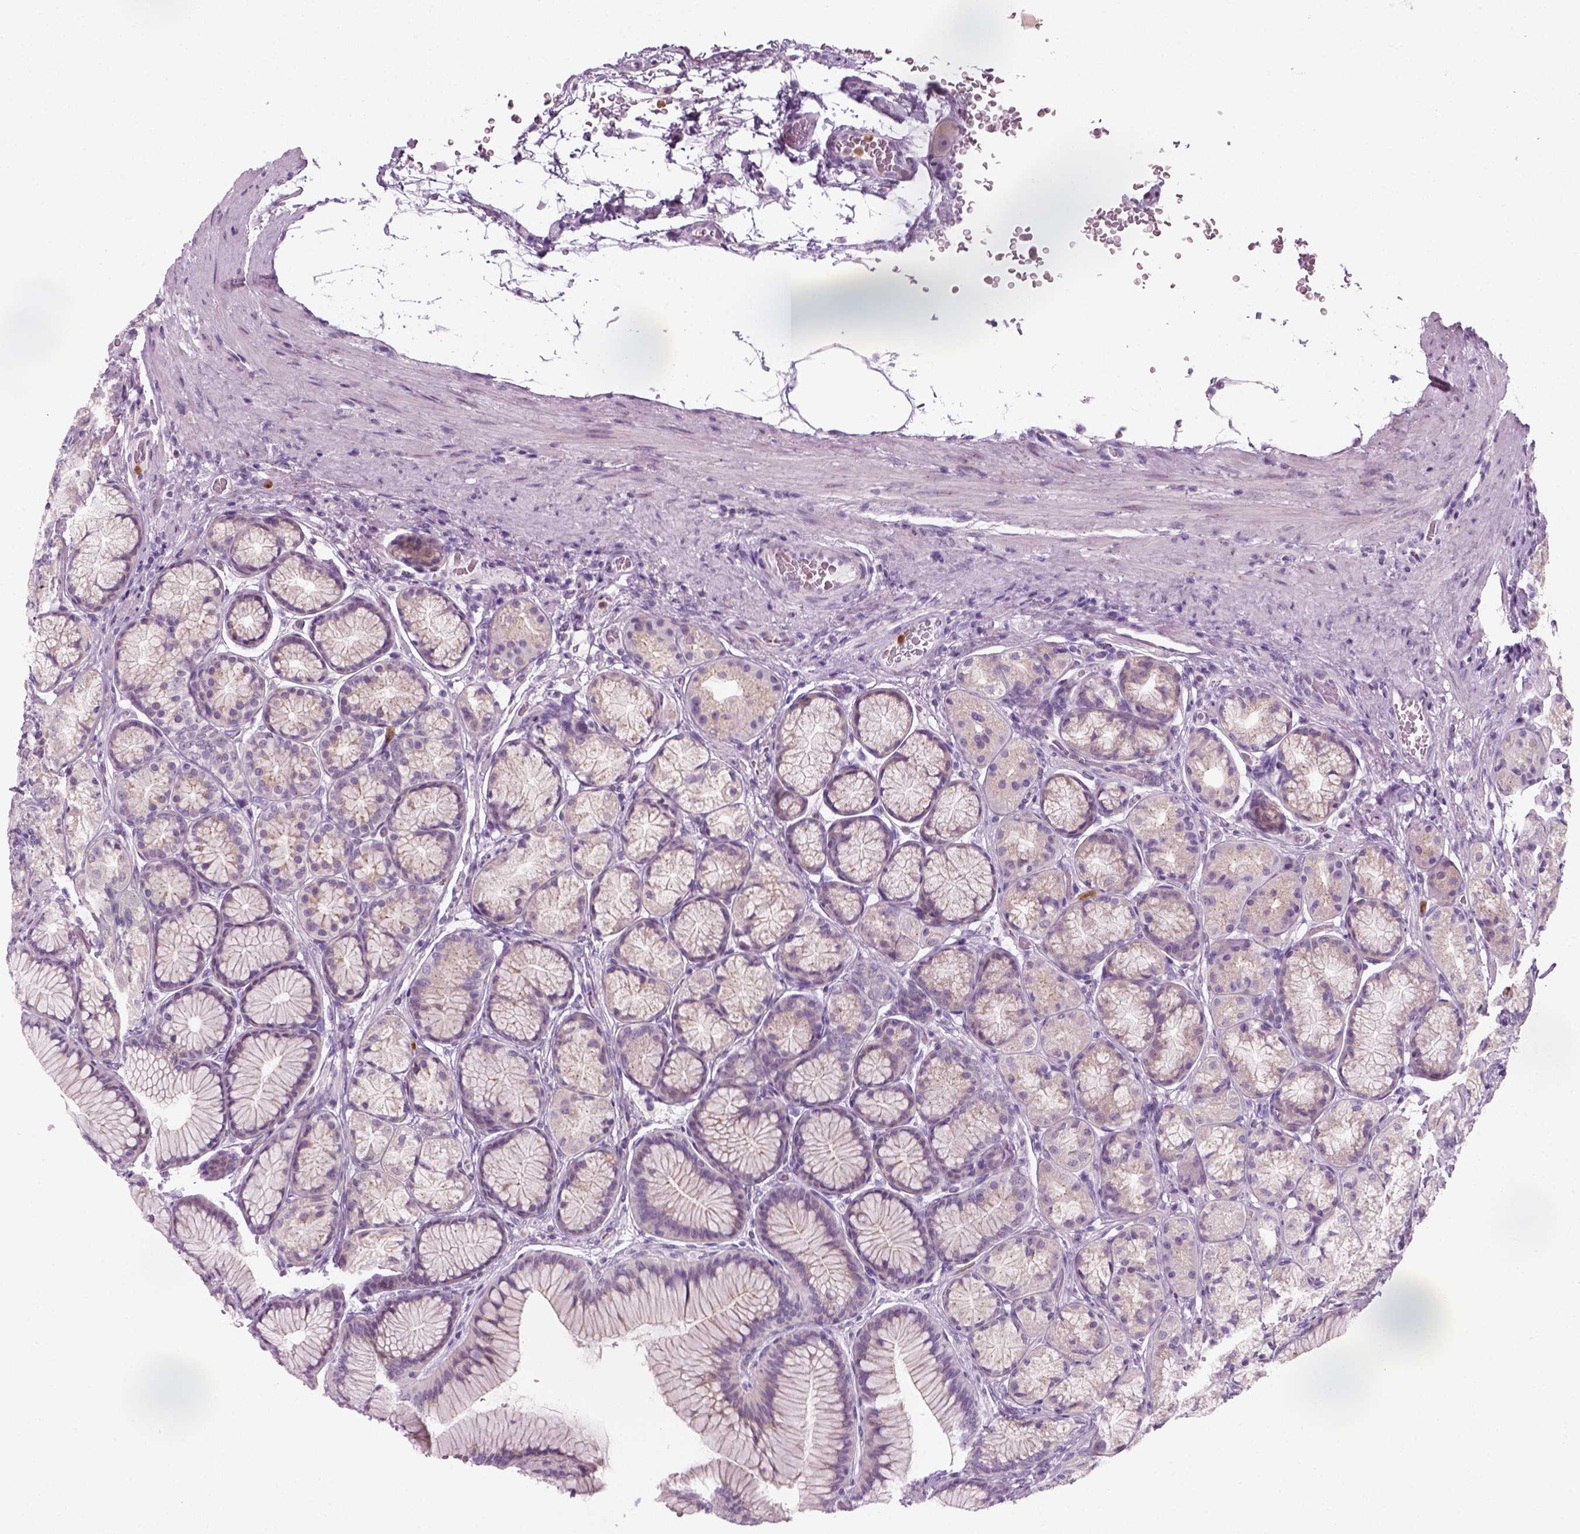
{"staining": {"intensity": "negative", "quantity": "none", "location": "none"}, "tissue": "stomach", "cell_type": "Glandular cells", "image_type": "normal", "snomed": [{"axis": "morphology", "description": "Normal tissue, NOS"}, {"axis": "morphology", "description": "Adenocarcinoma, NOS"}, {"axis": "morphology", "description": "Adenocarcinoma, High grade"}, {"axis": "topography", "description": "Stomach, upper"}, {"axis": "topography", "description": "Stomach"}], "caption": "There is no significant staining in glandular cells of stomach.", "gene": "IL4", "patient": {"sex": "female", "age": 65}}